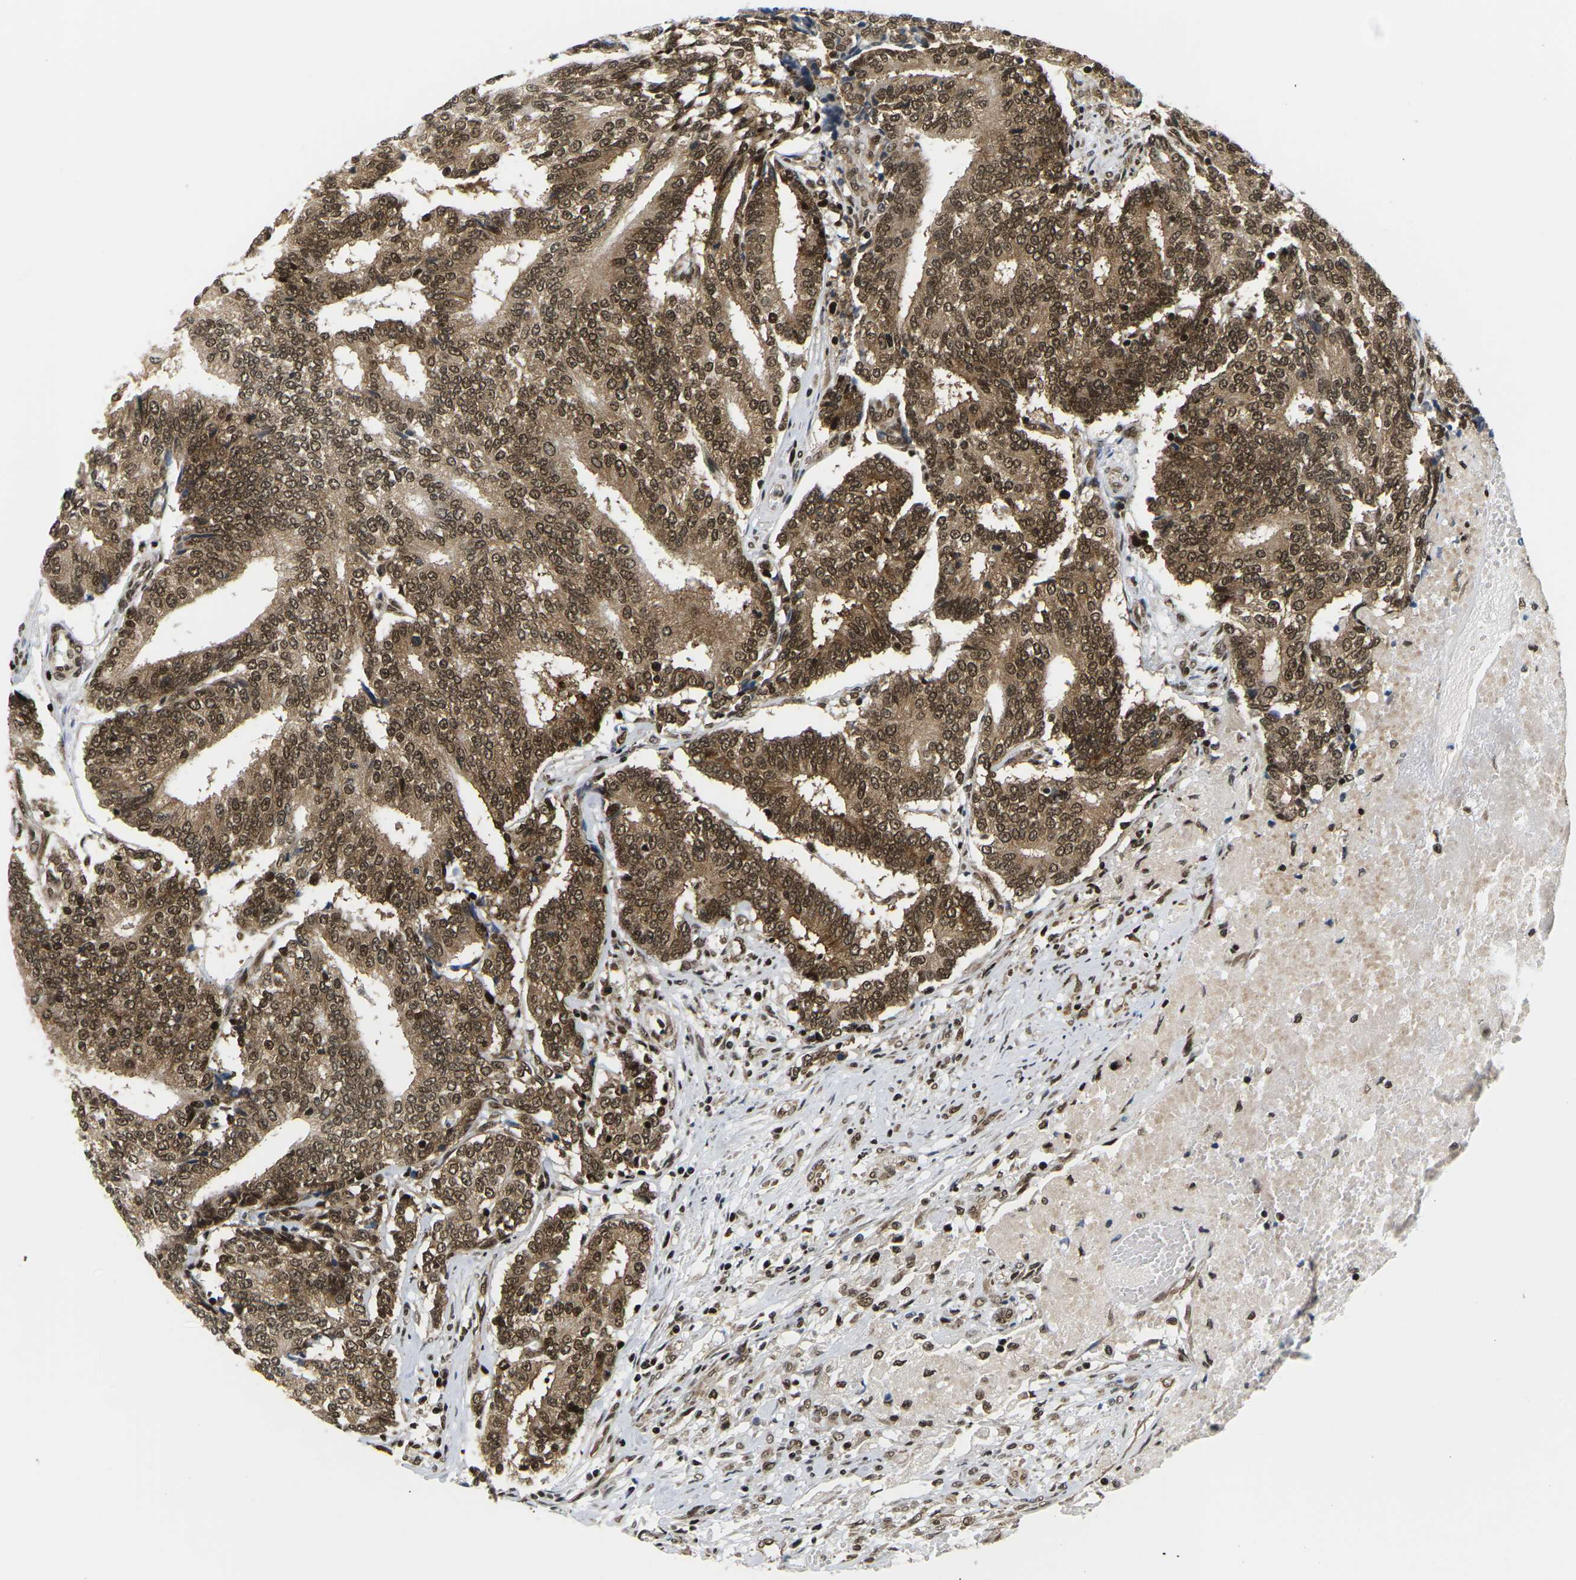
{"staining": {"intensity": "strong", "quantity": ">75%", "location": "cytoplasmic/membranous,nuclear"}, "tissue": "prostate cancer", "cell_type": "Tumor cells", "image_type": "cancer", "snomed": [{"axis": "morphology", "description": "Normal tissue, NOS"}, {"axis": "morphology", "description": "Adenocarcinoma, High grade"}, {"axis": "topography", "description": "Prostate"}, {"axis": "topography", "description": "Seminal veicle"}], "caption": "A high-resolution histopathology image shows immunohistochemistry (IHC) staining of prostate adenocarcinoma (high-grade), which demonstrates strong cytoplasmic/membranous and nuclear staining in approximately >75% of tumor cells.", "gene": "CELF1", "patient": {"sex": "male", "age": 55}}